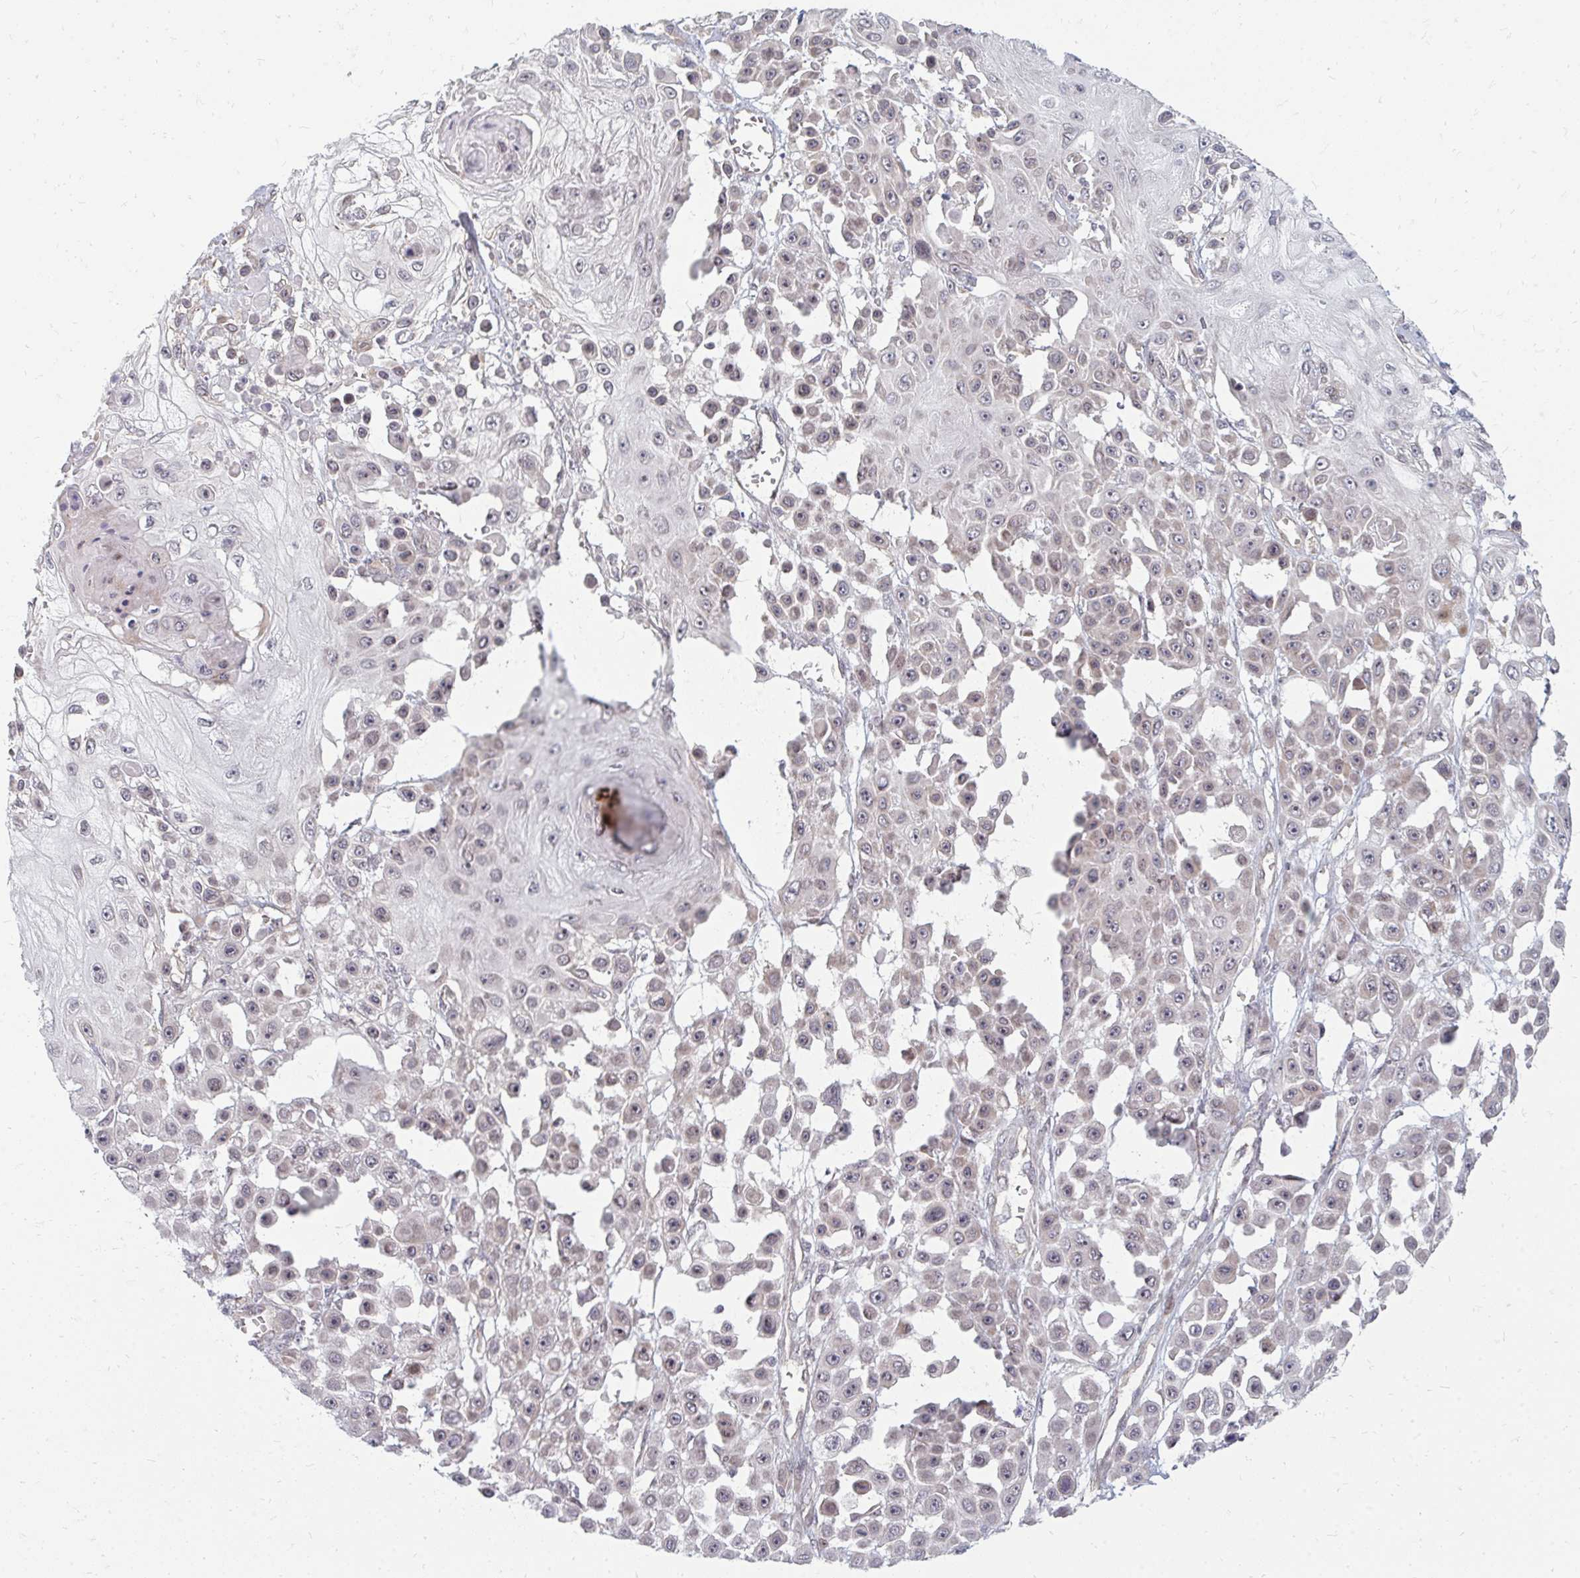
{"staining": {"intensity": "negative", "quantity": "none", "location": "none"}, "tissue": "skin cancer", "cell_type": "Tumor cells", "image_type": "cancer", "snomed": [{"axis": "morphology", "description": "Squamous cell carcinoma, NOS"}, {"axis": "topography", "description": "Skin"}], "caption": "An image of human skin cancer (squamous cell carcinoma) is negative for staining in tumor cells.", "gene": "ZNF285", "patient": {"sex": "male", "age": 67}}